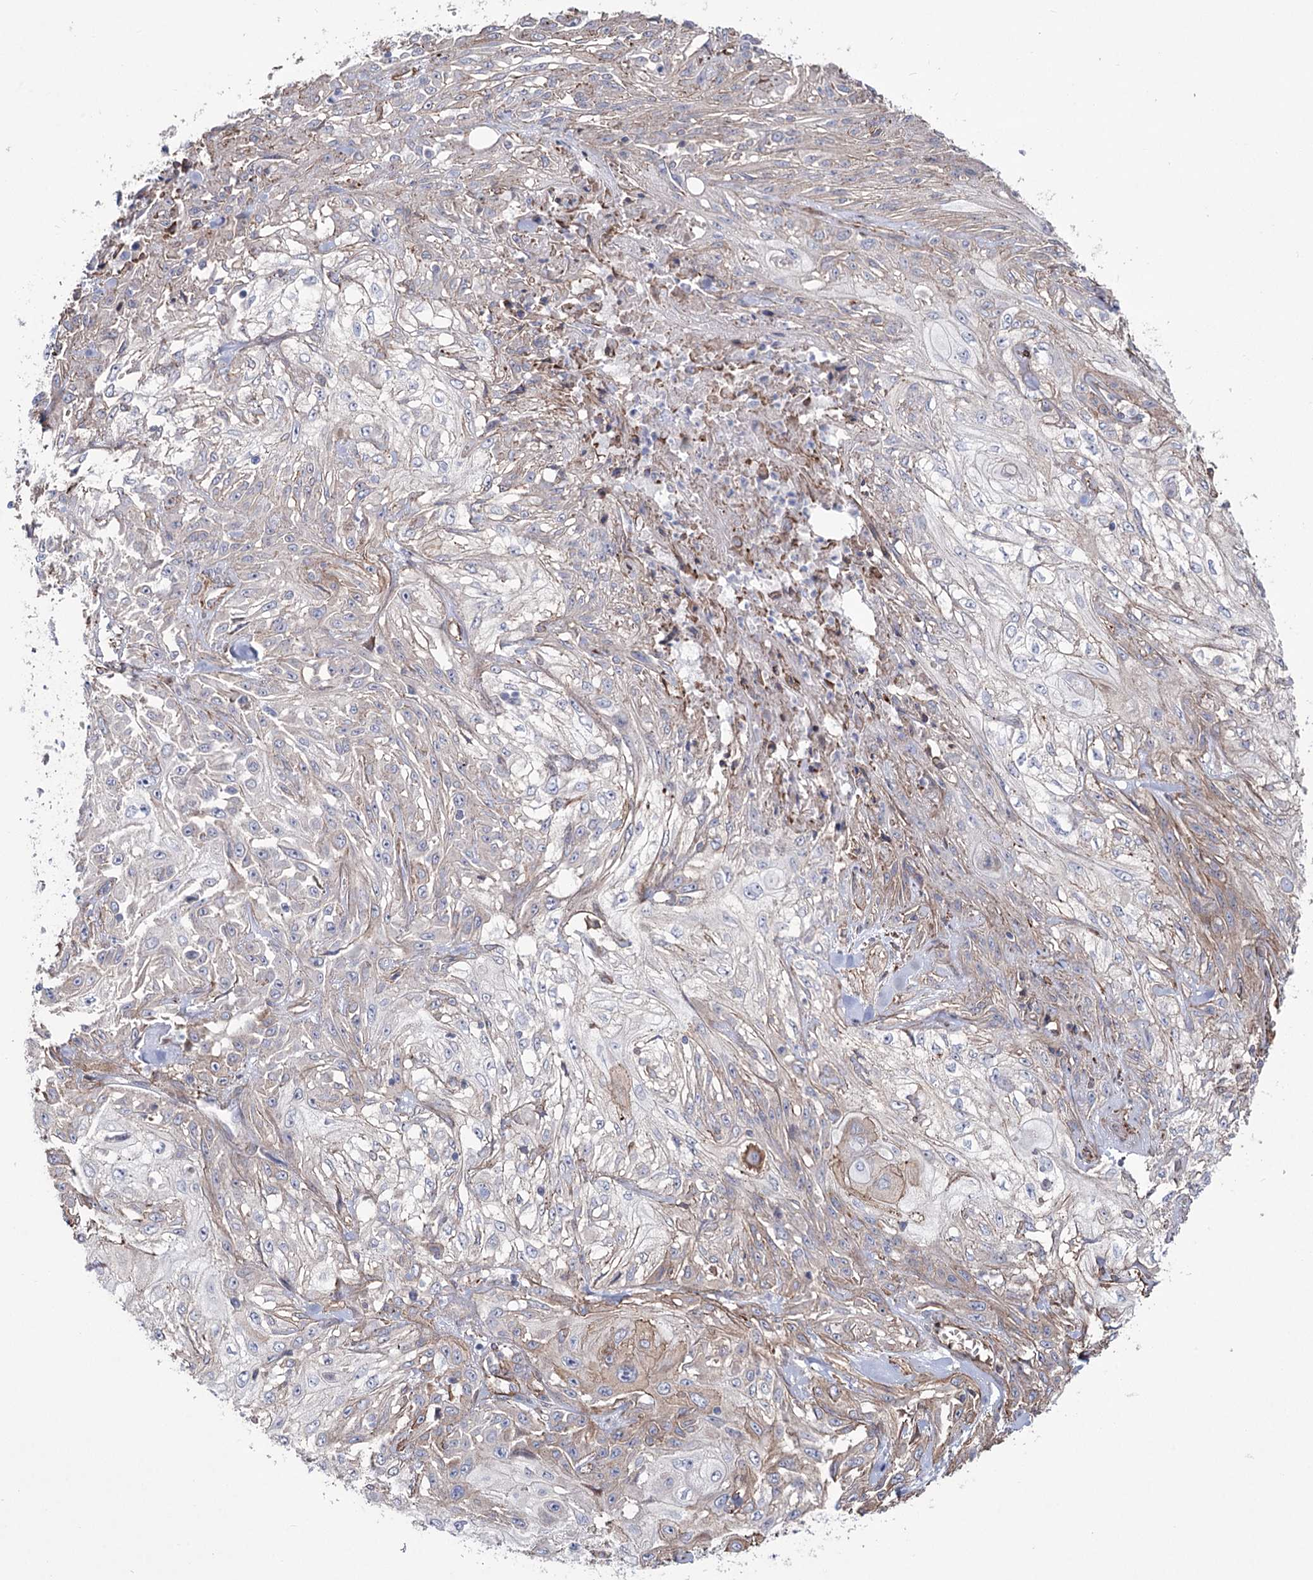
{"staining": {"intensity": "weak", "quantity": "<25%", "location": "cytoplasmic/membranous"}, "tissue": "skin cancer", "cell_type": "Tumor cells", "image_type": "cancer", "snomed": [{"axis": "morphology", "description": "Squamous cell carcinoma, NOS"}, {"axis": "morphology", "description": "Squamous cell carcinoma, metastatic, NOS"}, {"axis": "topography", "description": "Skin"}, {"axis": "topography", "description": "Lymph node"}], "caption": "Tumor cells are negative for brown protein staining in skin cancer.", "gene": "ARHGAP20", "patient": {"sex": "male", "age": 75}}